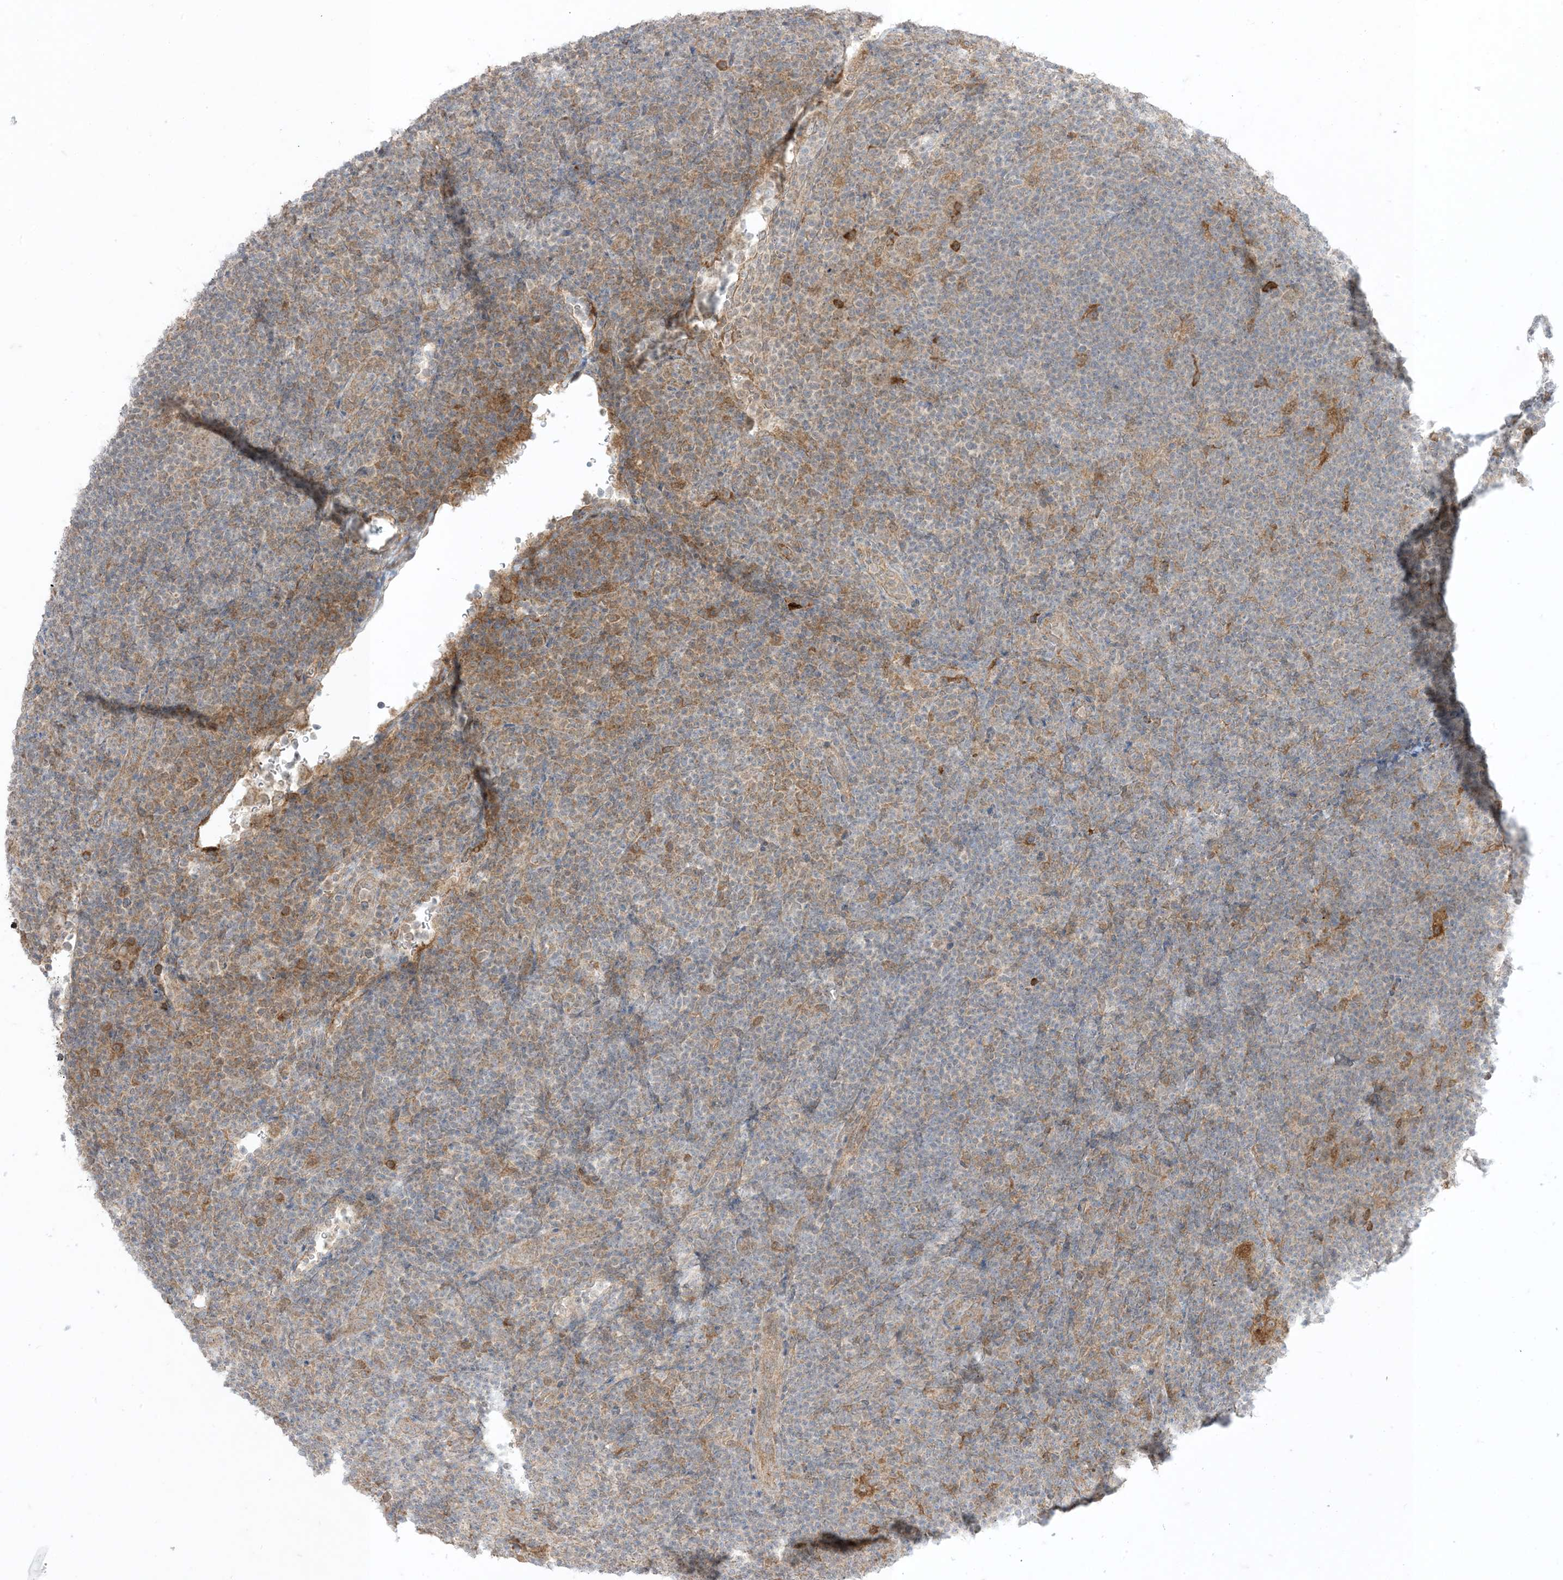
{"staining": {"intensity": "negative", "quantity": "none", "location": "none"}, "tissue": "lymphoma", "cell_type": "Tumor cells", "image_type": "cancer", "snomed": [{"axis": "morphology", "description": "Hodgkin's disease, NOS"}, {"axis": "topography", "description": "Lymph node"}], "caption": "There is no significant expression in tumor cells of lymphoma.", "gene": "ODC1", "patient": {"sex": "female", "age": 57}}